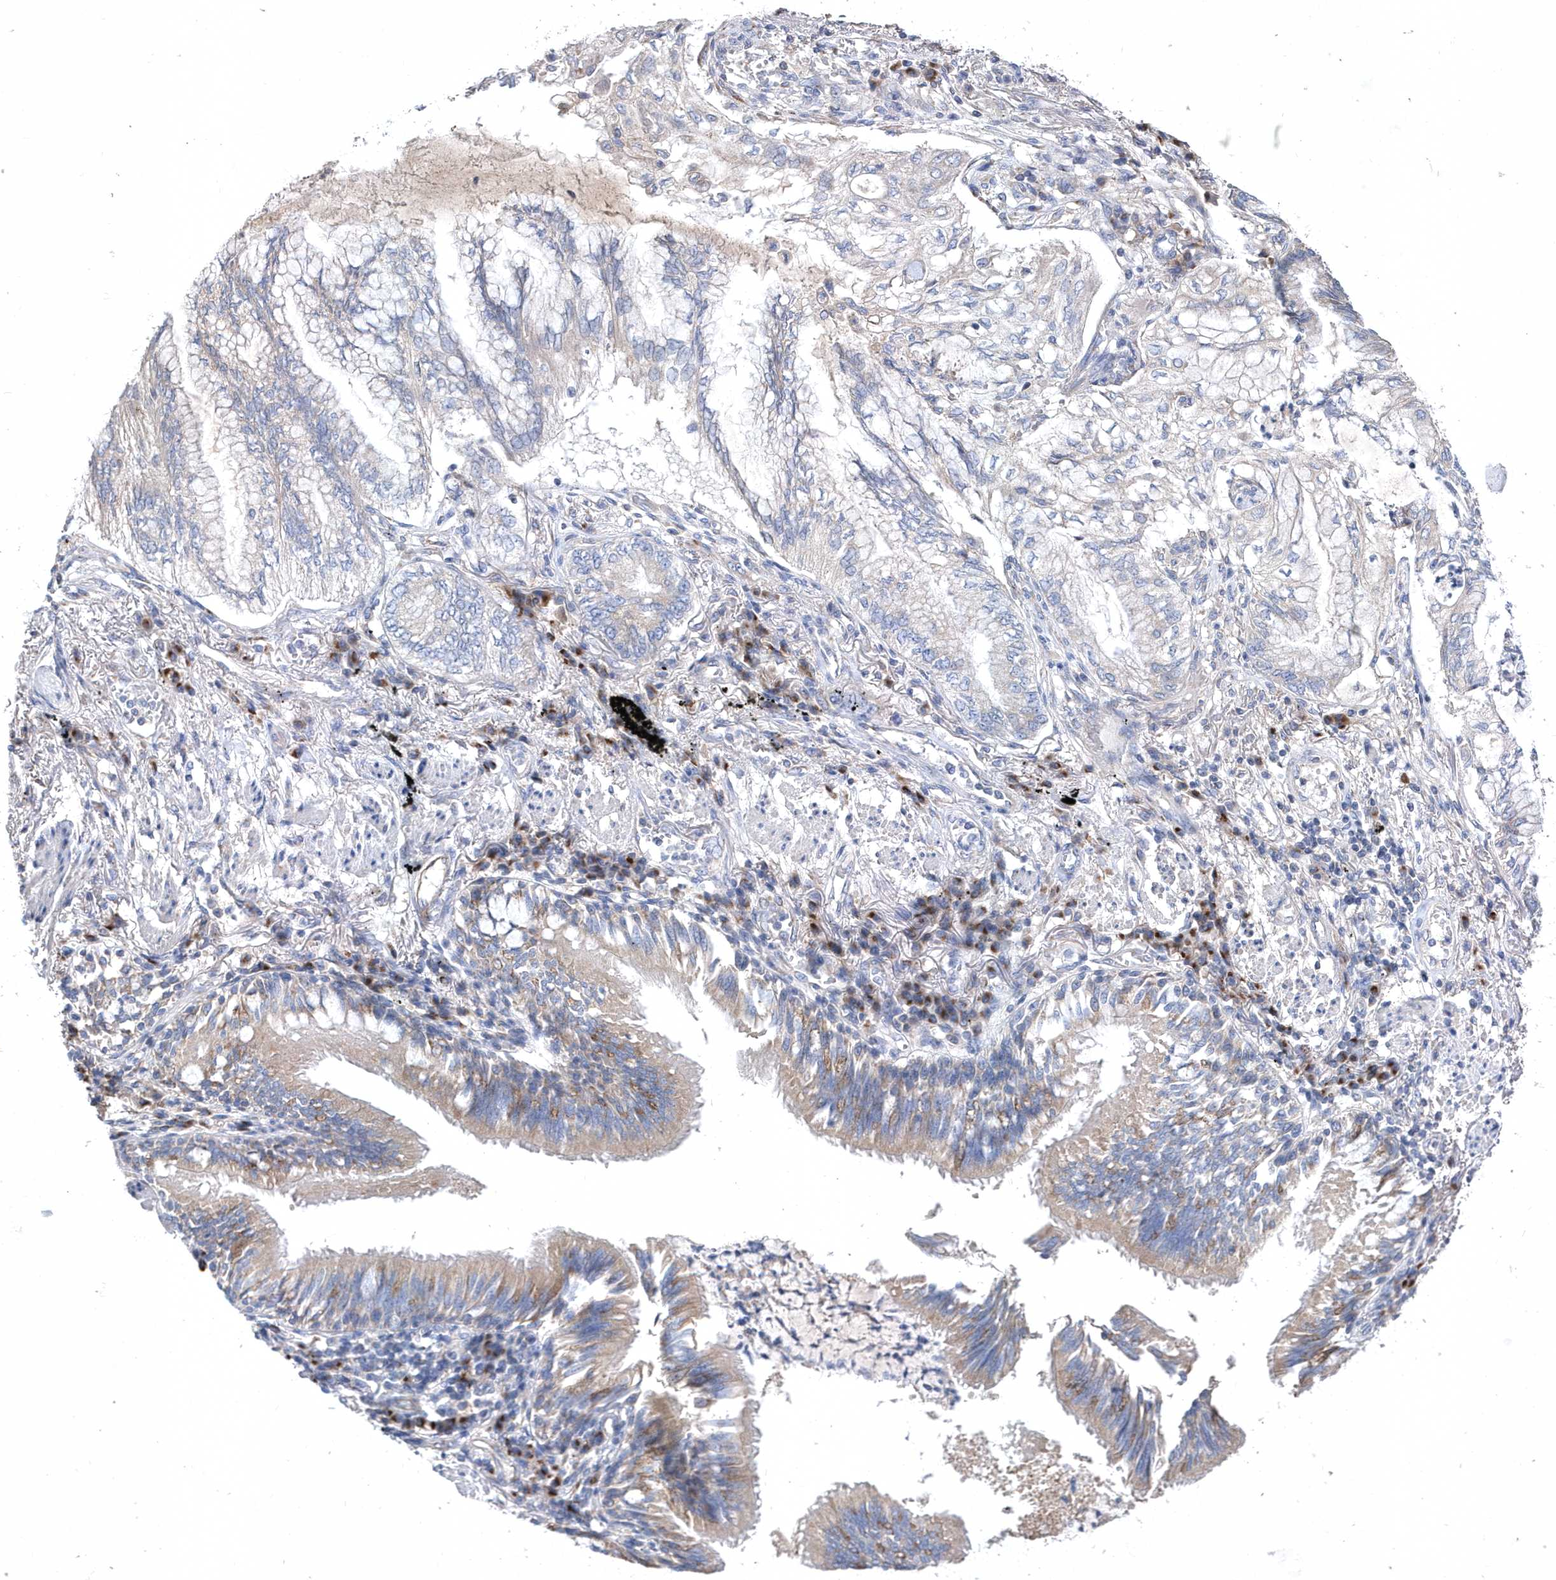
{"staining": {"intensity": "negative", "quantity": "none", "location": "none"}, "tissue": "lung cancer", "cell_type": "Tumor cells", "image_type": "cancer", "snomed": [{"axis": "morphology", "description": "Adenocarcinoma, NOS"}, {"axis": "topography", "description": "Lung"}], "caption": "There is no significant staining in tumor cells of adenocarcinoma (lung).", "gene": "METTL8", "patient": {"sex": "female", "age": 70}}